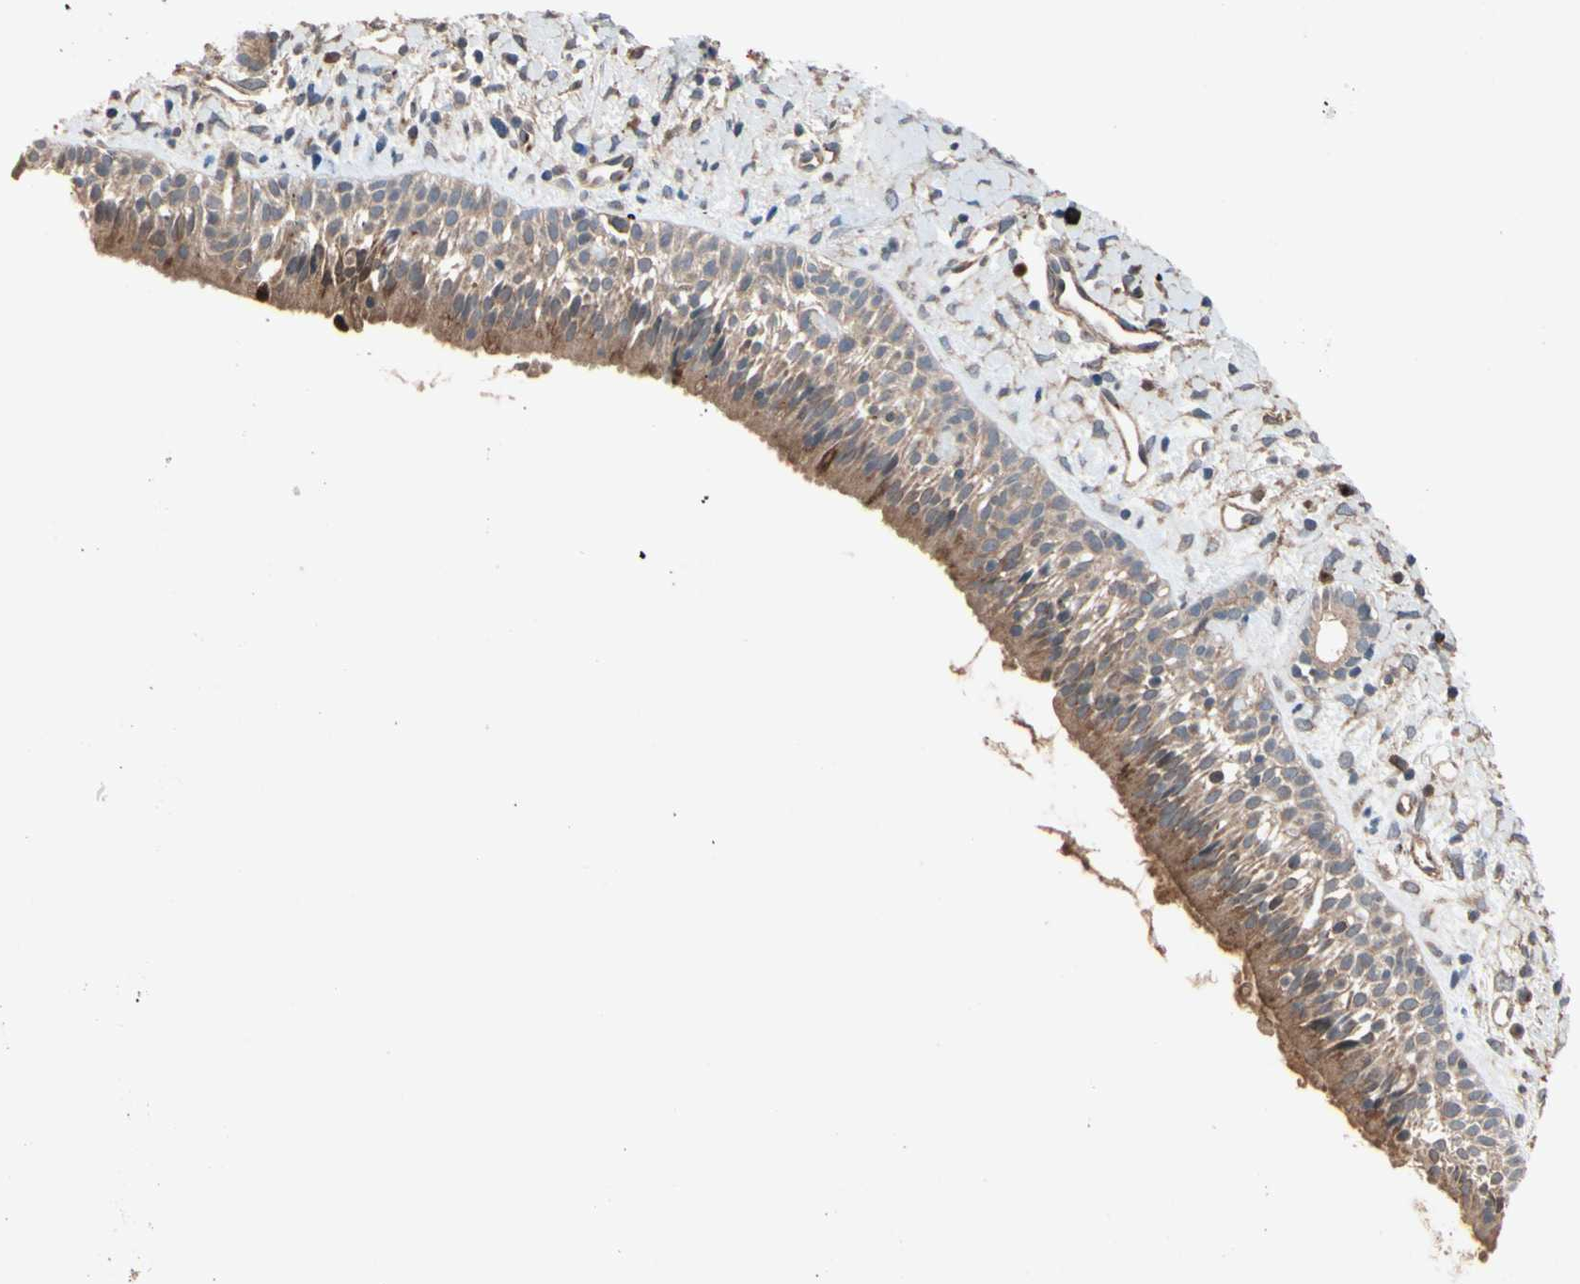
{"staining": {"intensity": "moderate", "quantity": ">75%", "location": "cytoplasmic/membranous"}, "tissue": "nasopharynx", "cell_type": "Respiratory epithelial cells", "image_type": "normal", "snomed": [{"axis": "morphology", "description": "Normal tissue, NOS"}, {"axis": "topography", "description": "Nasopharynx"}], "caption": "This photomicrograph demonstrates IHC staining of unremarkable nasopharynx, with medium moderate cytoplasmic/membranous staining in approximately >75% of respiratory epithelial cells.", "gene": "GCK", "patient": {"sex": "male", "age": 22}}